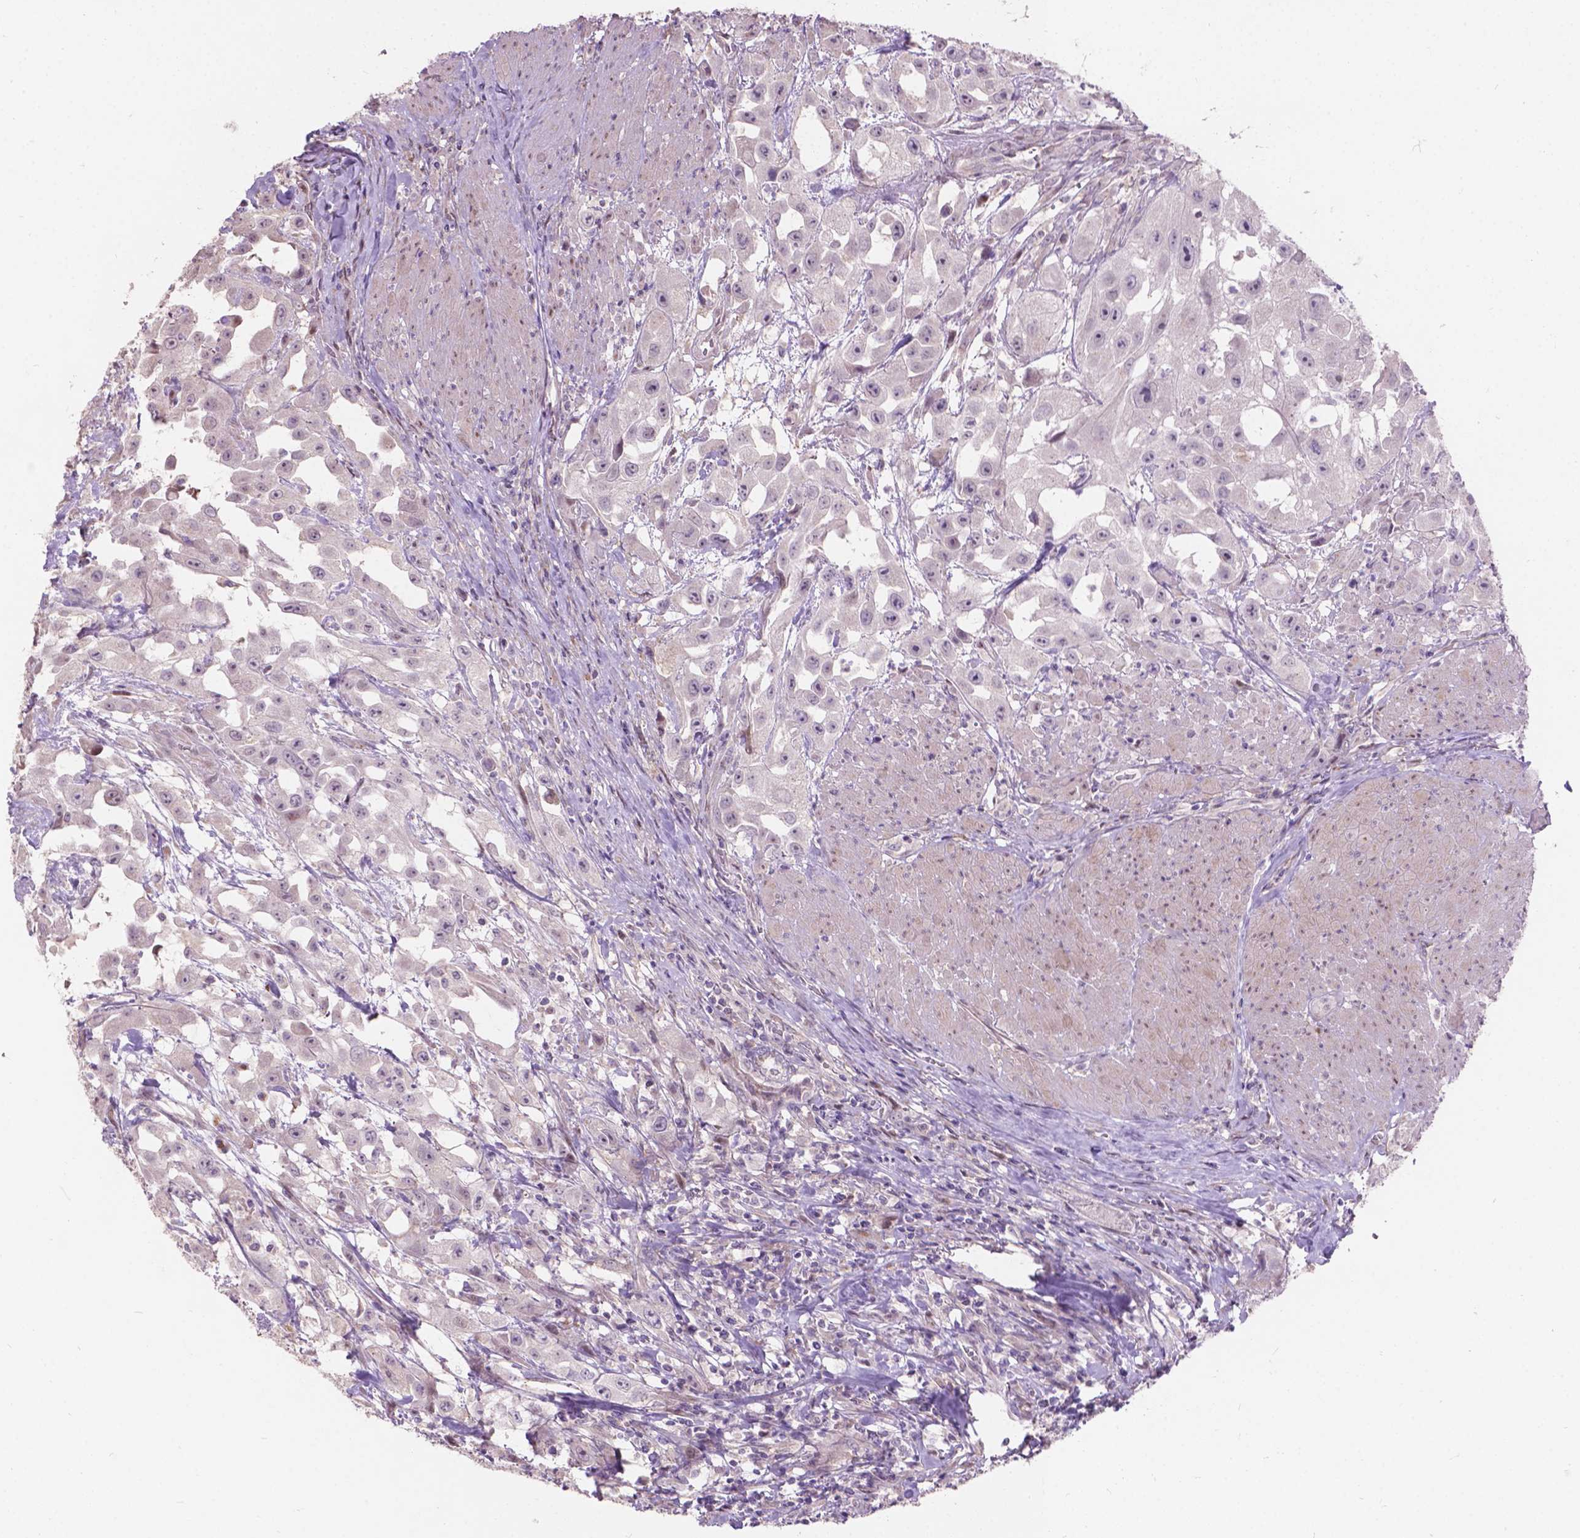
{"staining": {"intensity": "negative", "quantity": "none", "location": "none"}, "tissue": "urothelial cancer", "cell_type": "Tumor cells", "image_type": "cancer", "snomed": [{"axis": "morphology", "description": "Urothelial carcinoma, High grade"}, {"axis": "topography", "description": "Urinary bladder"}], "caption": "High-grade urothelial carcinoma was stained to show a protein in brown. There is no significant staining in tumor cells.", "gene": "MYH14", "patient": {"sex": "male", "age": 79}}